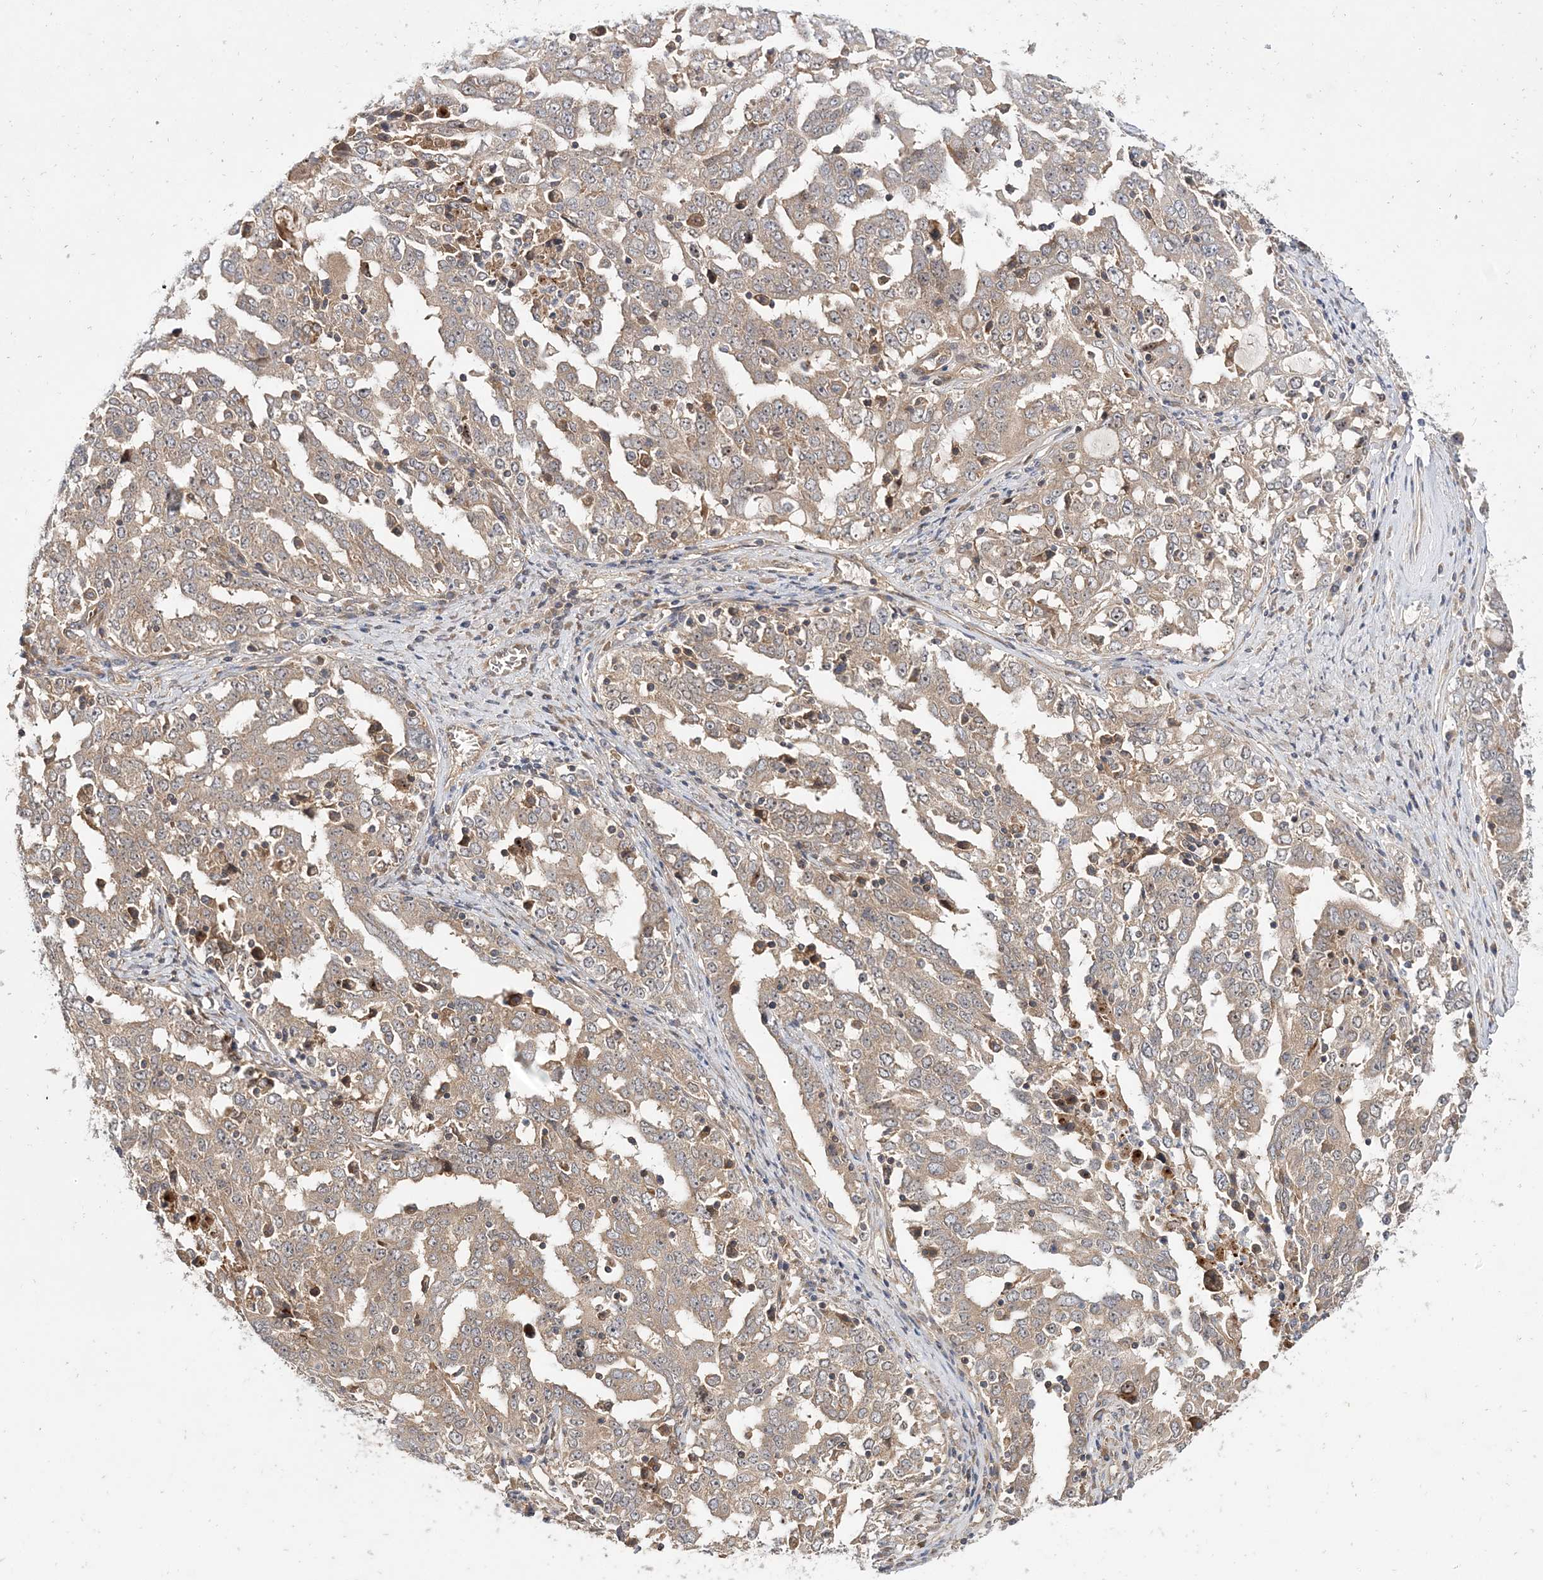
{"staining": {"intensity": "weak", "quantity": "<25%", "location": "cytoplasmic/membranous"}, "tissue": "ovarian cancer", "cell_type": "Tumor cells", "image_type": "cancer", "snomed": [{"axis": "morphology", "description": "Carcinoma, endometroid"}, {"axis": "topography", "description": "Ovary"}], "caption": "The IHC micrograph has no significant expression in tumor cells of ovarian endometroid carcinoma tissue. Nuclei are stained in blue.", "gene": "TMEM9B", "patient": {"sex": "female", "age": 62}}